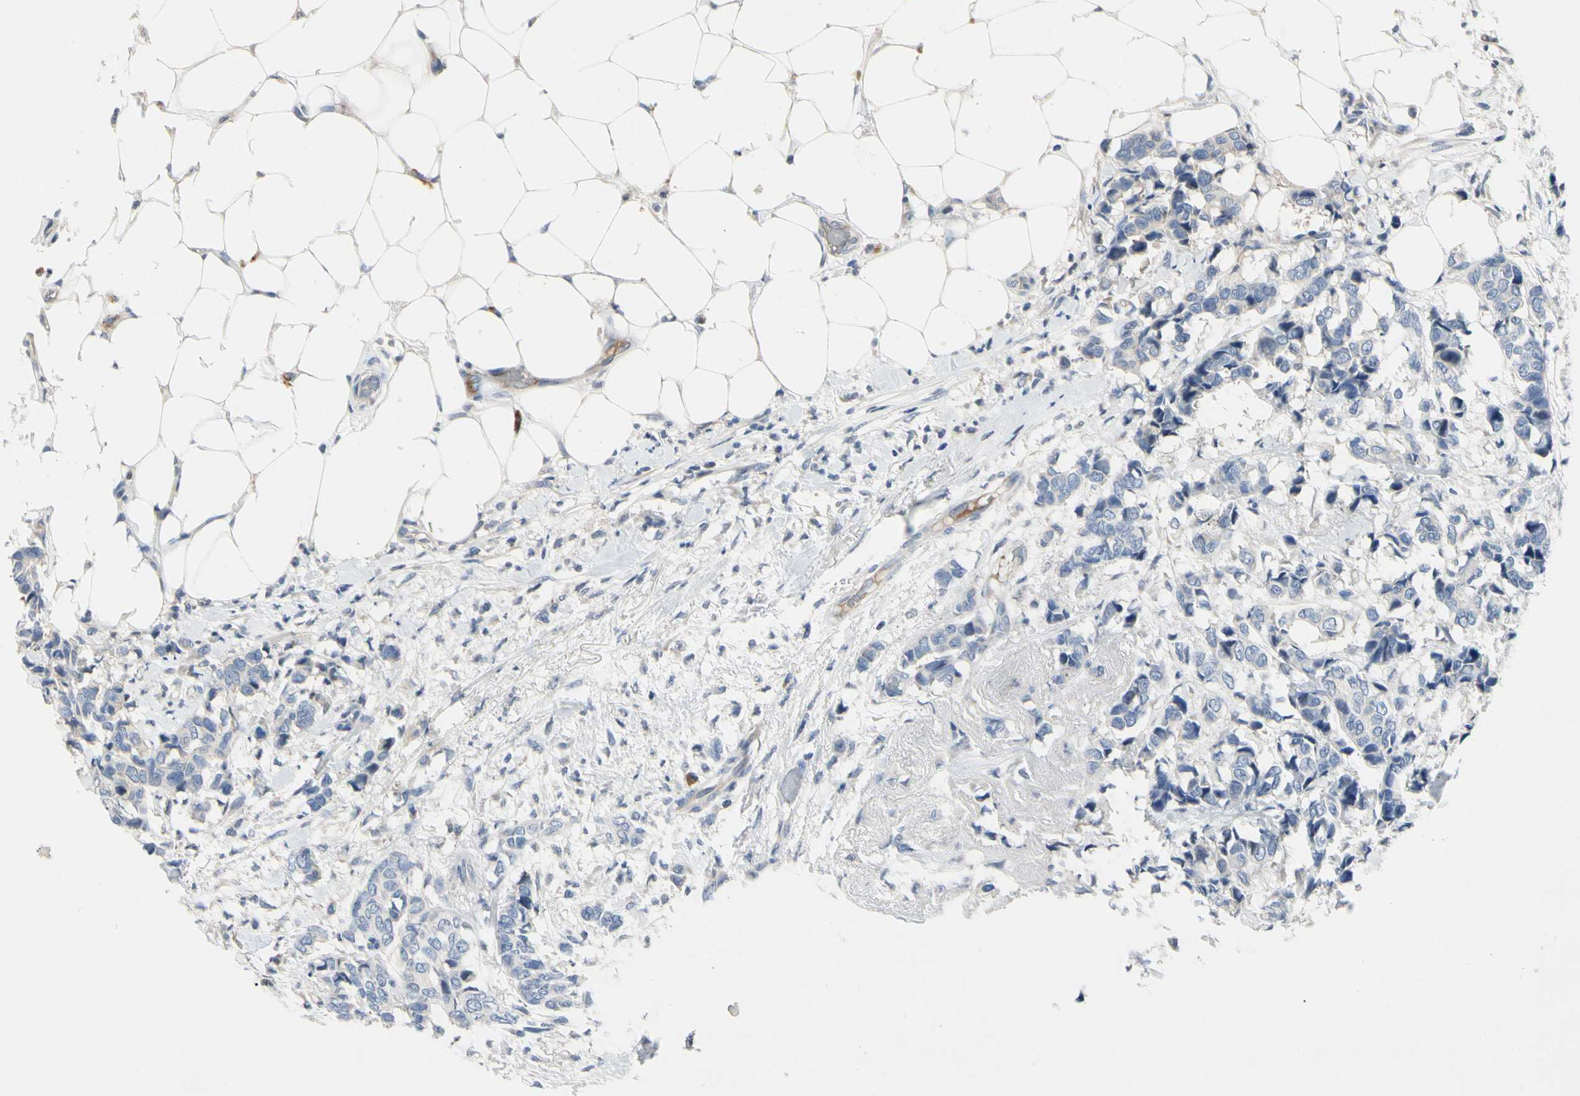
{"staining": {"intensity": "negative", "quantity": "none", "location": "none"}, "tissue": "breast cancer", "cell_type": "Tumor cells", "image_type": "cancer", "snomed": [{"axis": "morphology", "description": "Duct carcinoma"}, {"axis": "topography", "description": "Breast"}], "caption": "Immunohistochemistry (IHC) photomicrograph of neoplastic tissue: invasive ductal carcinoma (breast) stained with DAB (3,3'-diaminobenzidine) exhibits no significant protein positivity in tumor cells. (DAB (3,3'-diaminobenzidine) IHC visualized using brightfield microscopy, high magnification).", "gene": "ECRG4", "patient": {"sex": "female", "age": 87}}